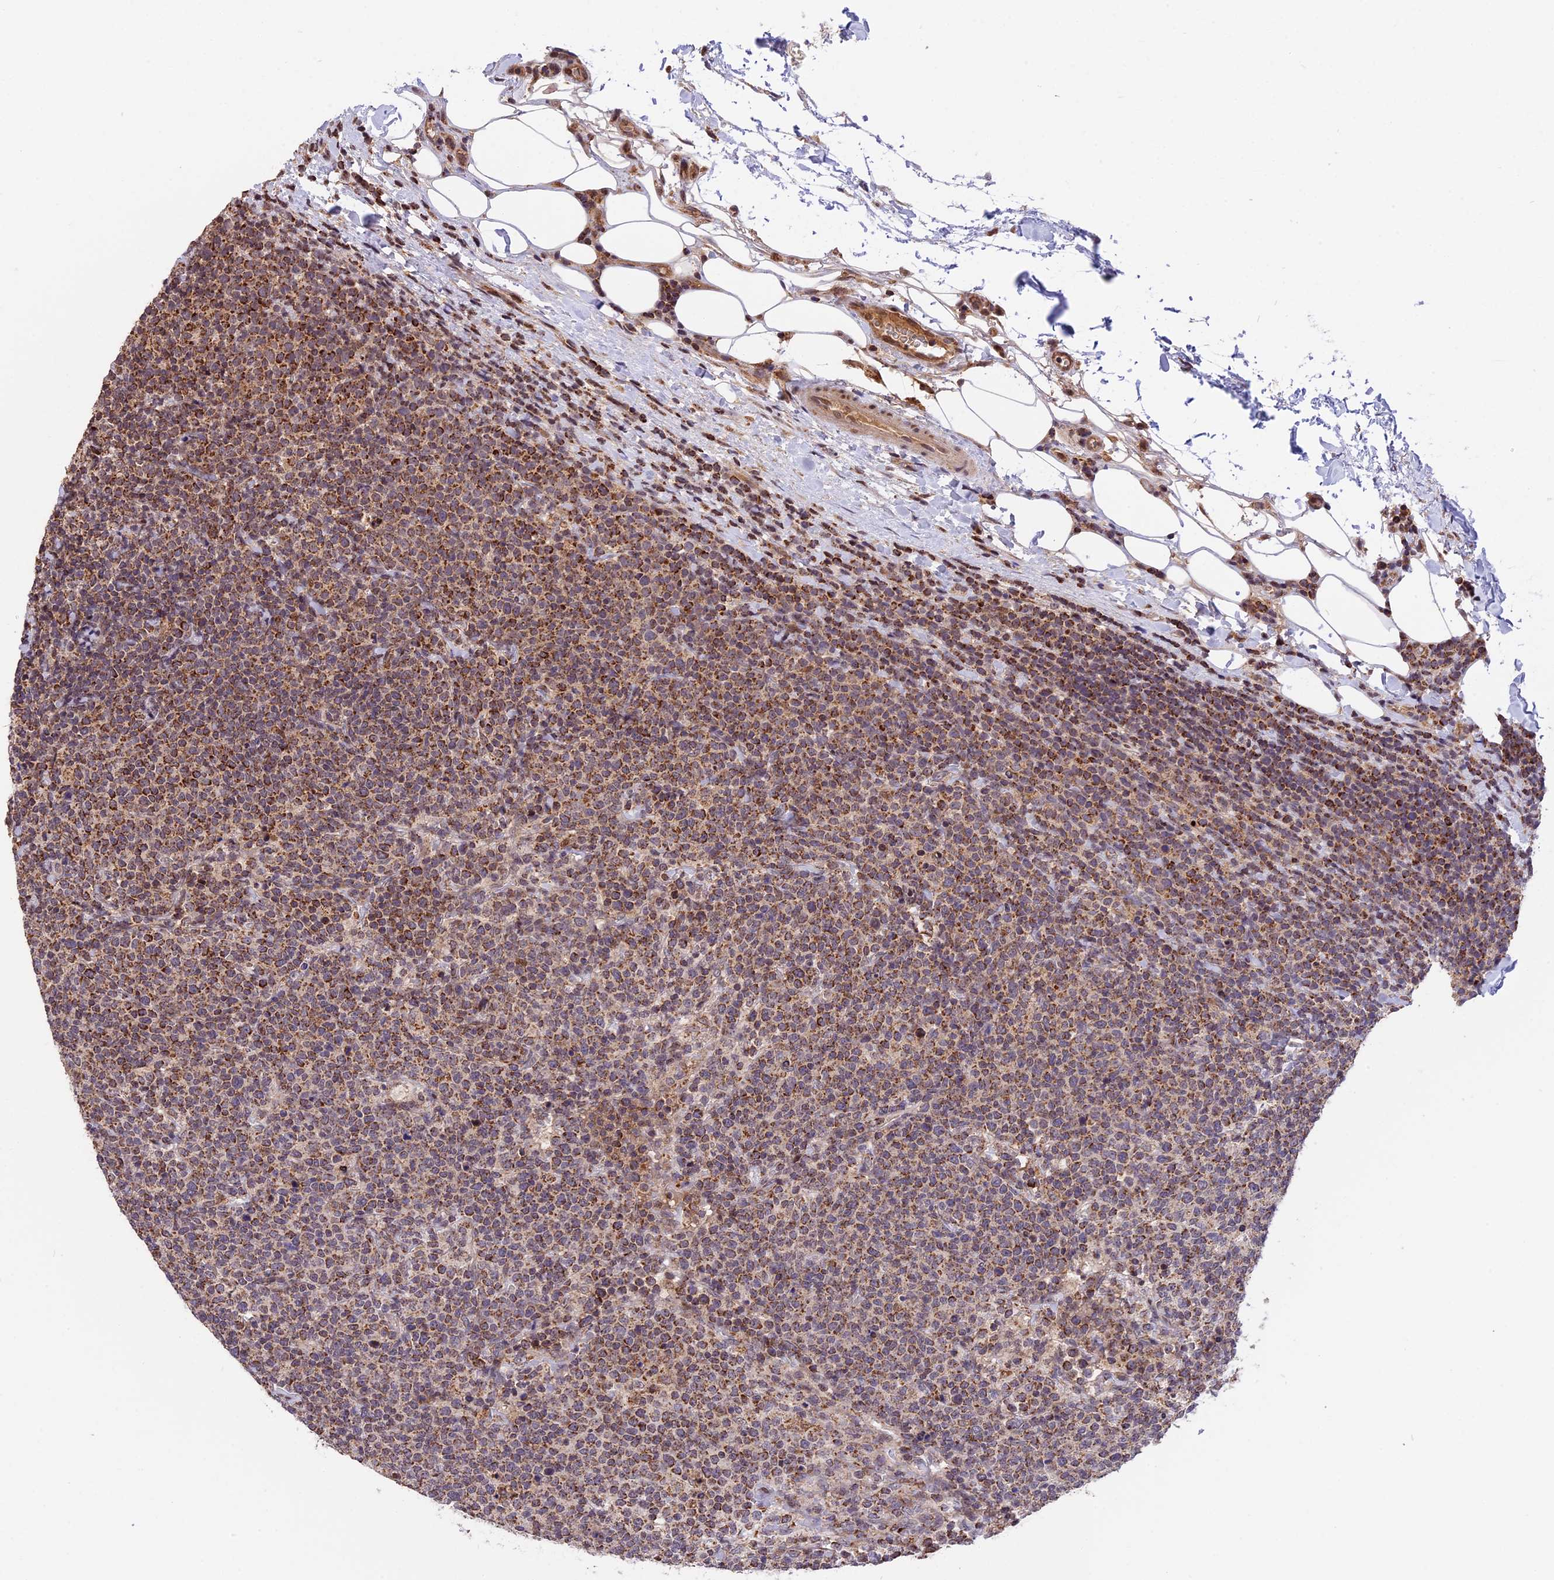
{"staining": {"intensity": "moderate", "quantity": ">75%", "location": "cytoplasmic/membranous"}, "tissue": "lymphoma", "cell_type": "Tumor cells", "image_type": "cancer", "snomed": [{"axis": "morphology", "description": "Malignant lymphoma, non-Hodgkin's type, High grade"}, {"axis": "topography", "description": "Lymph node"}], "caption": "Immunohistochemical staining of human lymphoma displays moderate cytoplasmic/membranous protein expression in approximately >75% of tumor cells.", "gene": "RERGL", "patient": {"sex": "male", "age": 61}}